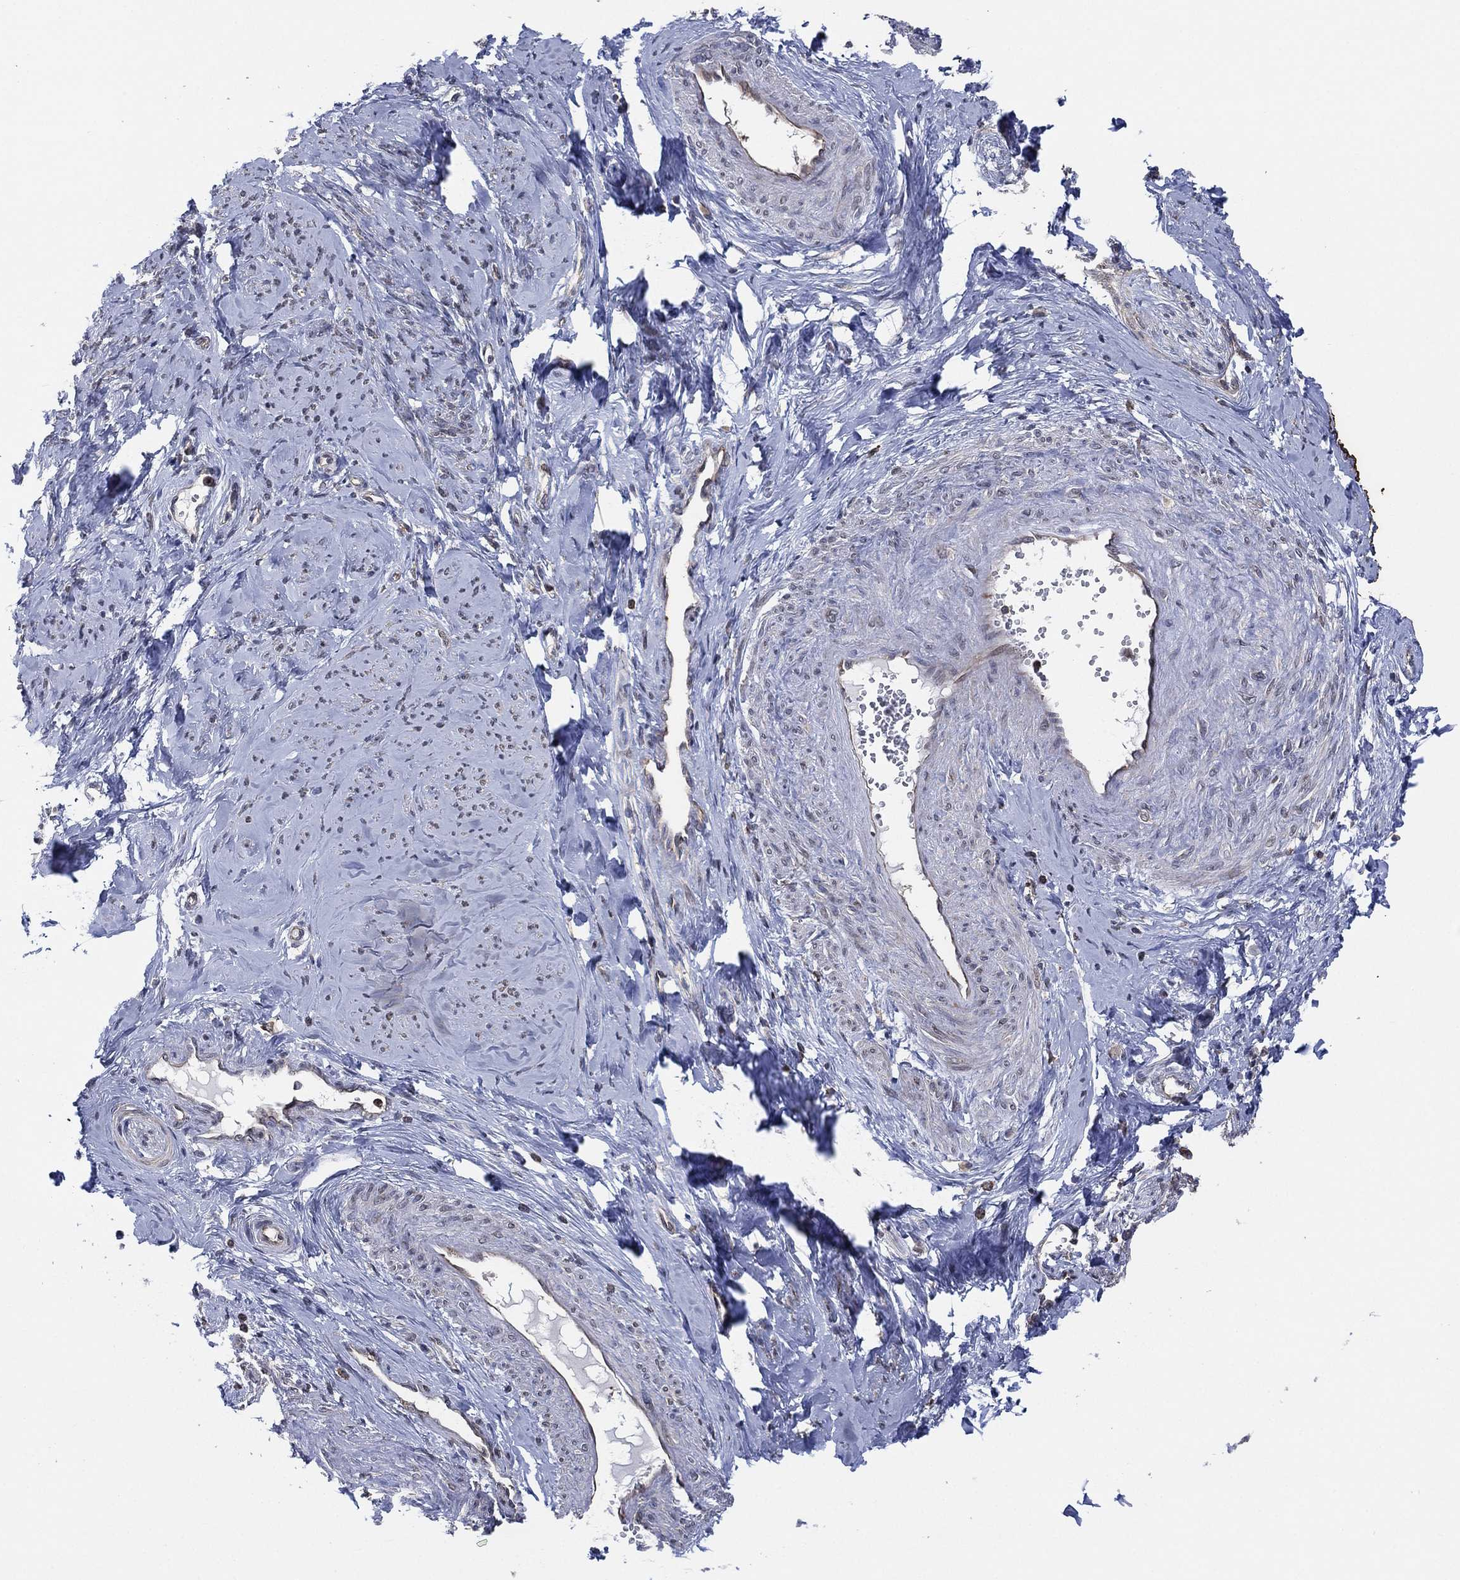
{"staining": {"intensity": "weak", "quantity": "25%-75%", "location": "cytoplasmic/membranous"}, "tissue": "smooth muscle", "cell_type": "Smooth muscle cells", "image_type": "normal", "snomed": [{"axis": "morphology", "description": "Normal tissue, NOS"}, {"axis": "topography", "description": "Smooth muscle"}], "caption": "IHC histopathology image of benign smooth muscle stained for a protein (brown), which reveals low levels of weak cytoplasmic/membranous positivity in approximately 25%-75% of smooth muscle cells.", "gene": "TMCO1", "patient": {"sex": "female", "age": 48}}